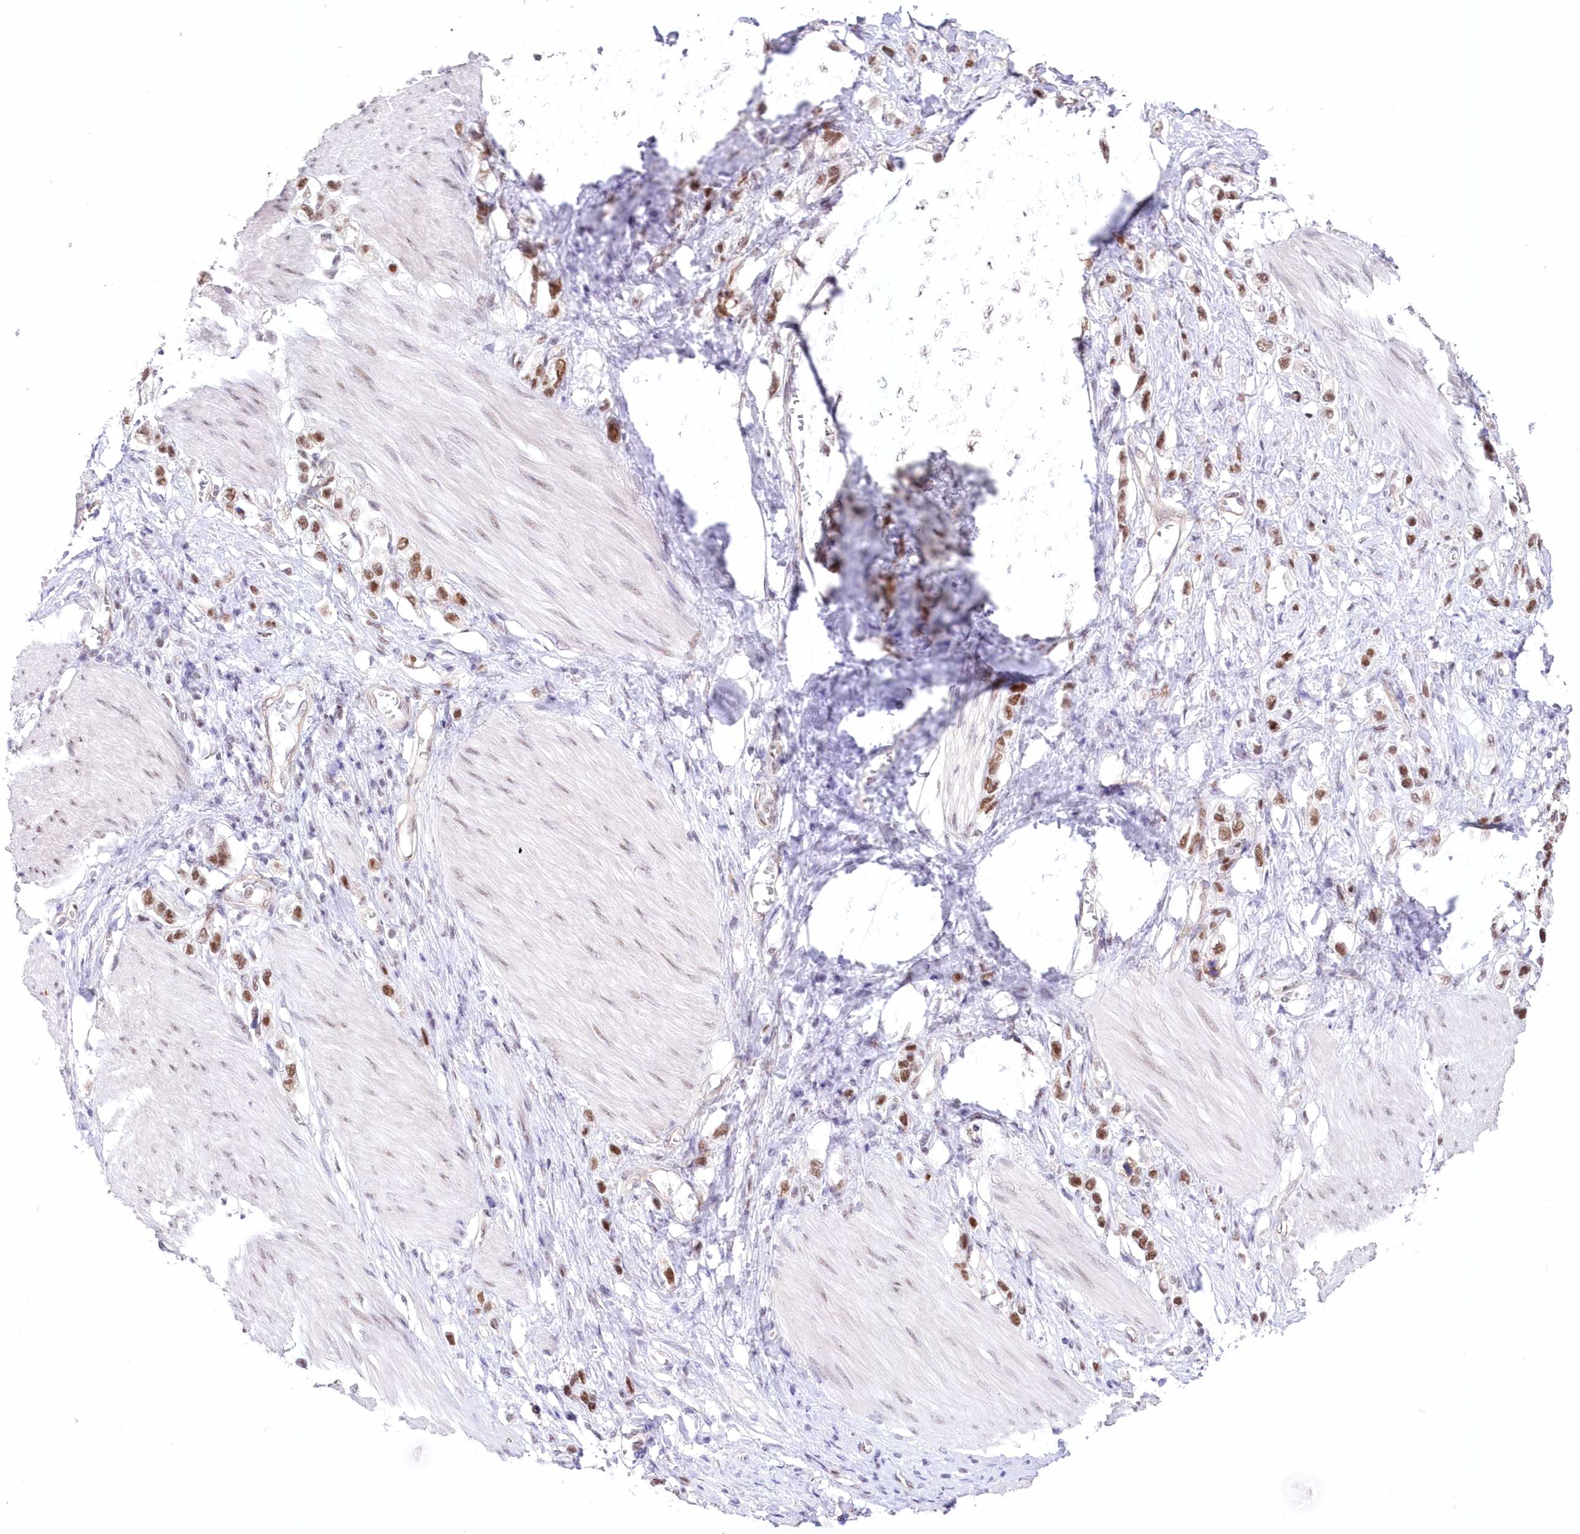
{"staining": {"intensity": "moderate", "quantity": ">75%", "location": "nuclear"}, "tissue": "stomach cancer", "cell_type": "Tumor cells", "image_type": "cancer", "snomed": [{"axis": "morphology", "description": "Adenocarcinoma, NOS"}, {"axis": "topography", "description": "Stomach"}], "caption": "Moderate nuclear expression is identified in about >75% of tumor cells in stomach adenocarcinoma.", "gene": "NSUN2", "patient": {"sex": "female", "age": 65}}